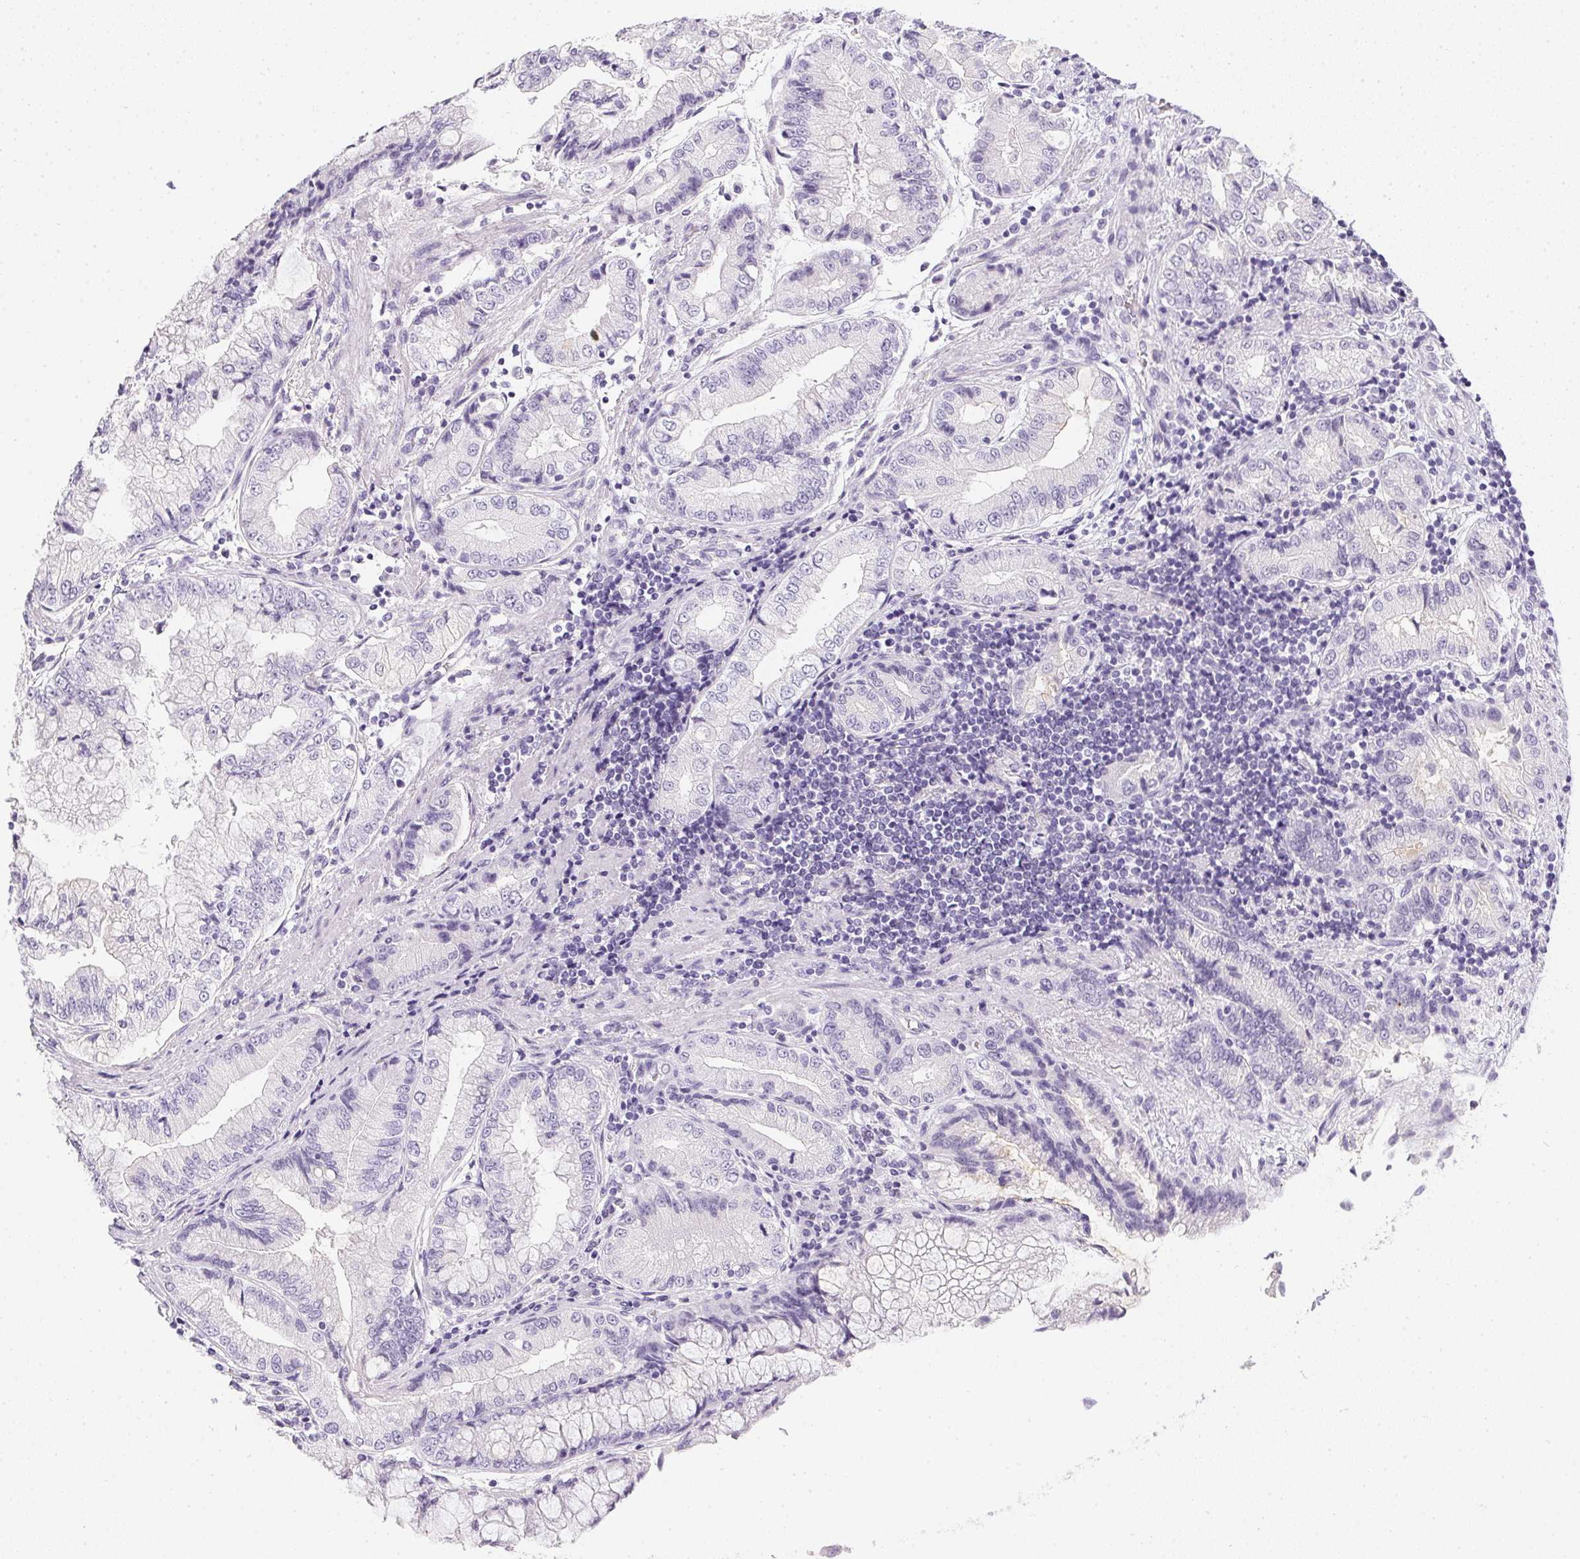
{"staining": {"intensity": "negative", "quantity": "none", "location": "none"}, "tissue": "stomach cancer", "cell_type": "Tumor cells", "image_type": "cancer", "snomed": [{"axis": "morphology", "description": "Adenocarcinoma, NOS"}, {"axis": "topography", "description": "Stomach, upper"}], "caption": "Stomach cancer was stained to show a protein in brown. There is no significant positivity in tumor cells.", "gene": "PPY", "patient": {"sex": "female", "age": 74}}